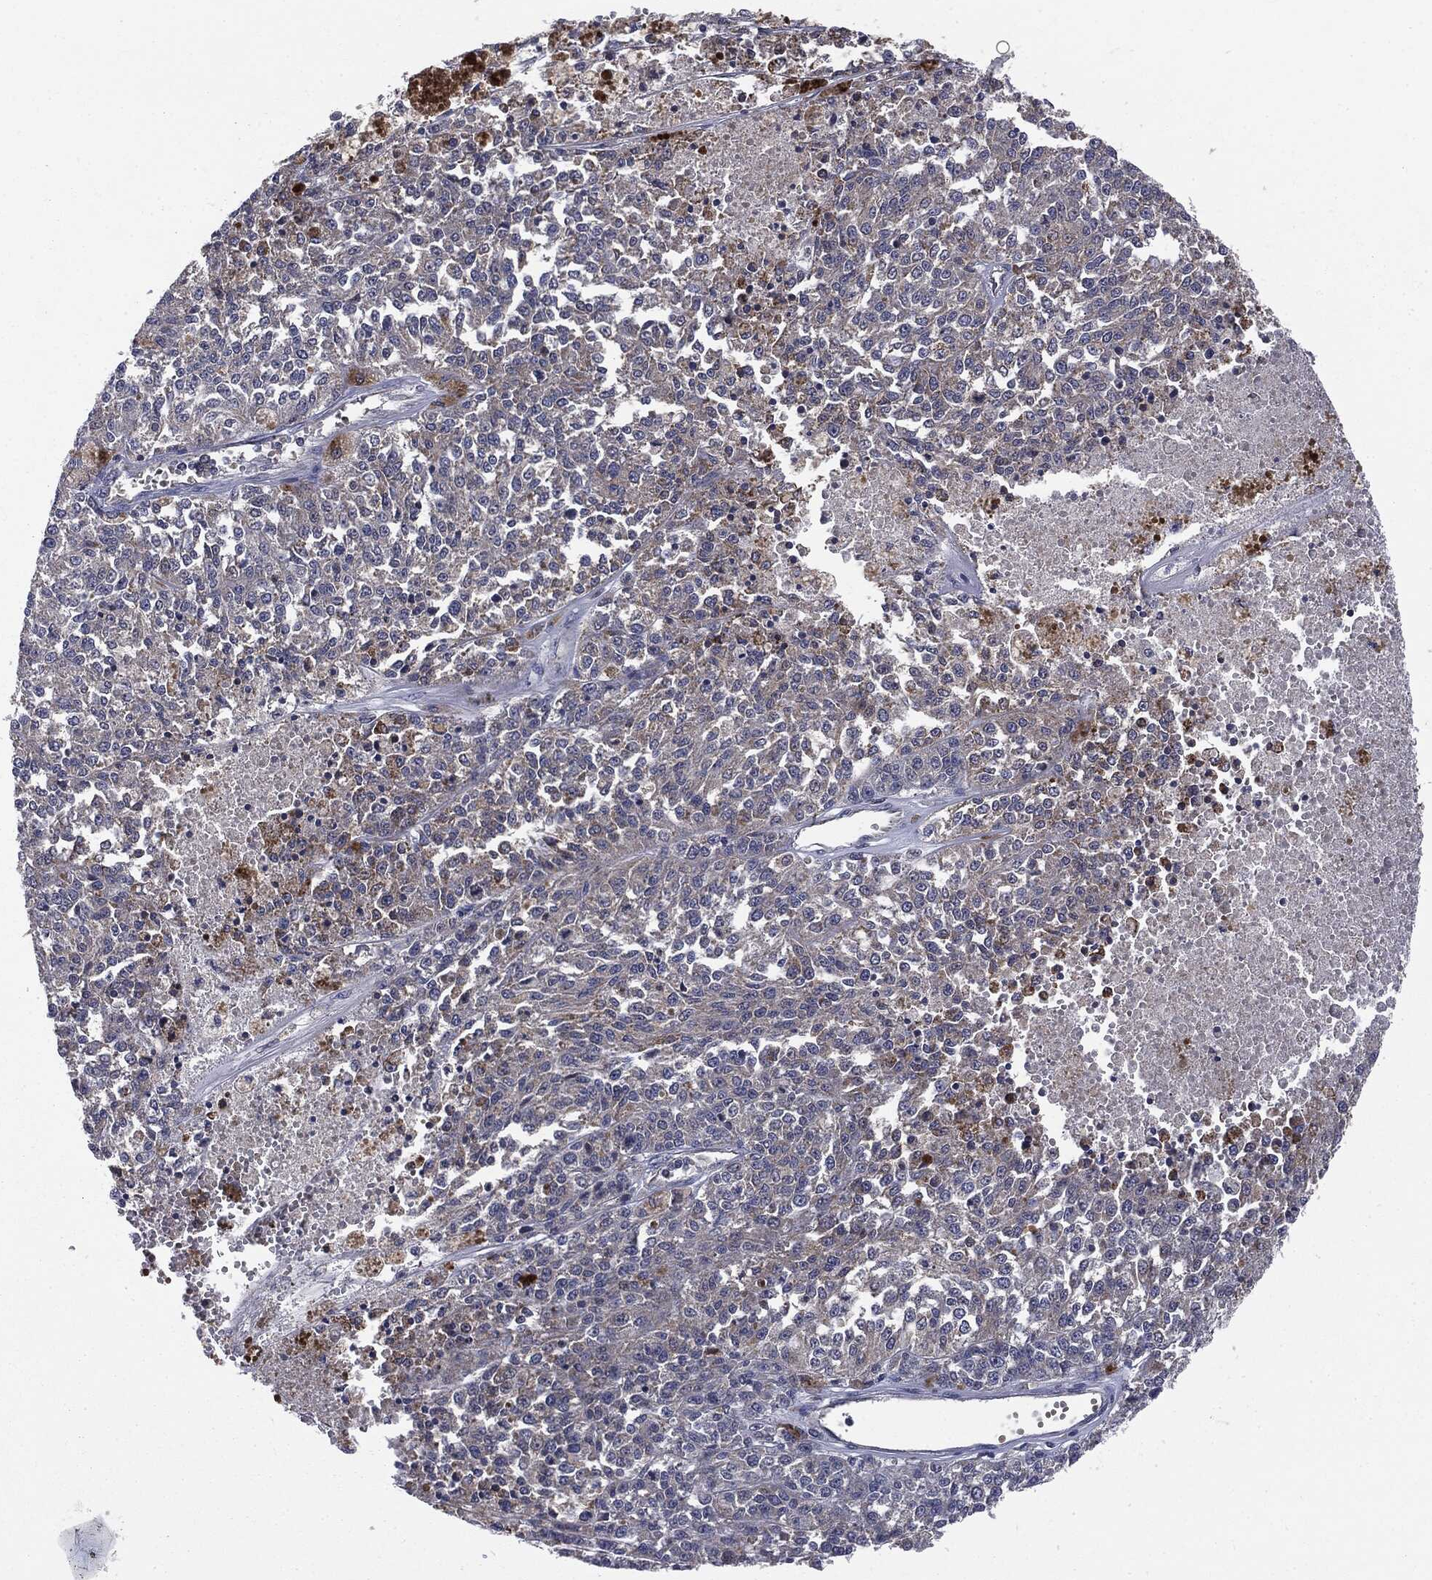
{"staining": {"intensity": "negative", "quantity": "none", "location": "none"}, "tissue": "melanoma", "cell_type": "Tumor cells", "image_type": "cancer", "snomed": [{"axis": "morphology", "description": "Malignant melanoma, Metastatic site"}, {"axis": "topography", "description": "Lymph node"}], "caption": "Malignant melanoma (metastatic site) was stained to show a protein in brown. There is no significant positivity in tumor cells. The staining is performed using DAB (3,3'-diaminobenzidine) brown chromogen with nuclei counter-stained in using hematoxylin.", "gene": "PTPA", "patient": {"sex": "female", "age": 64}}